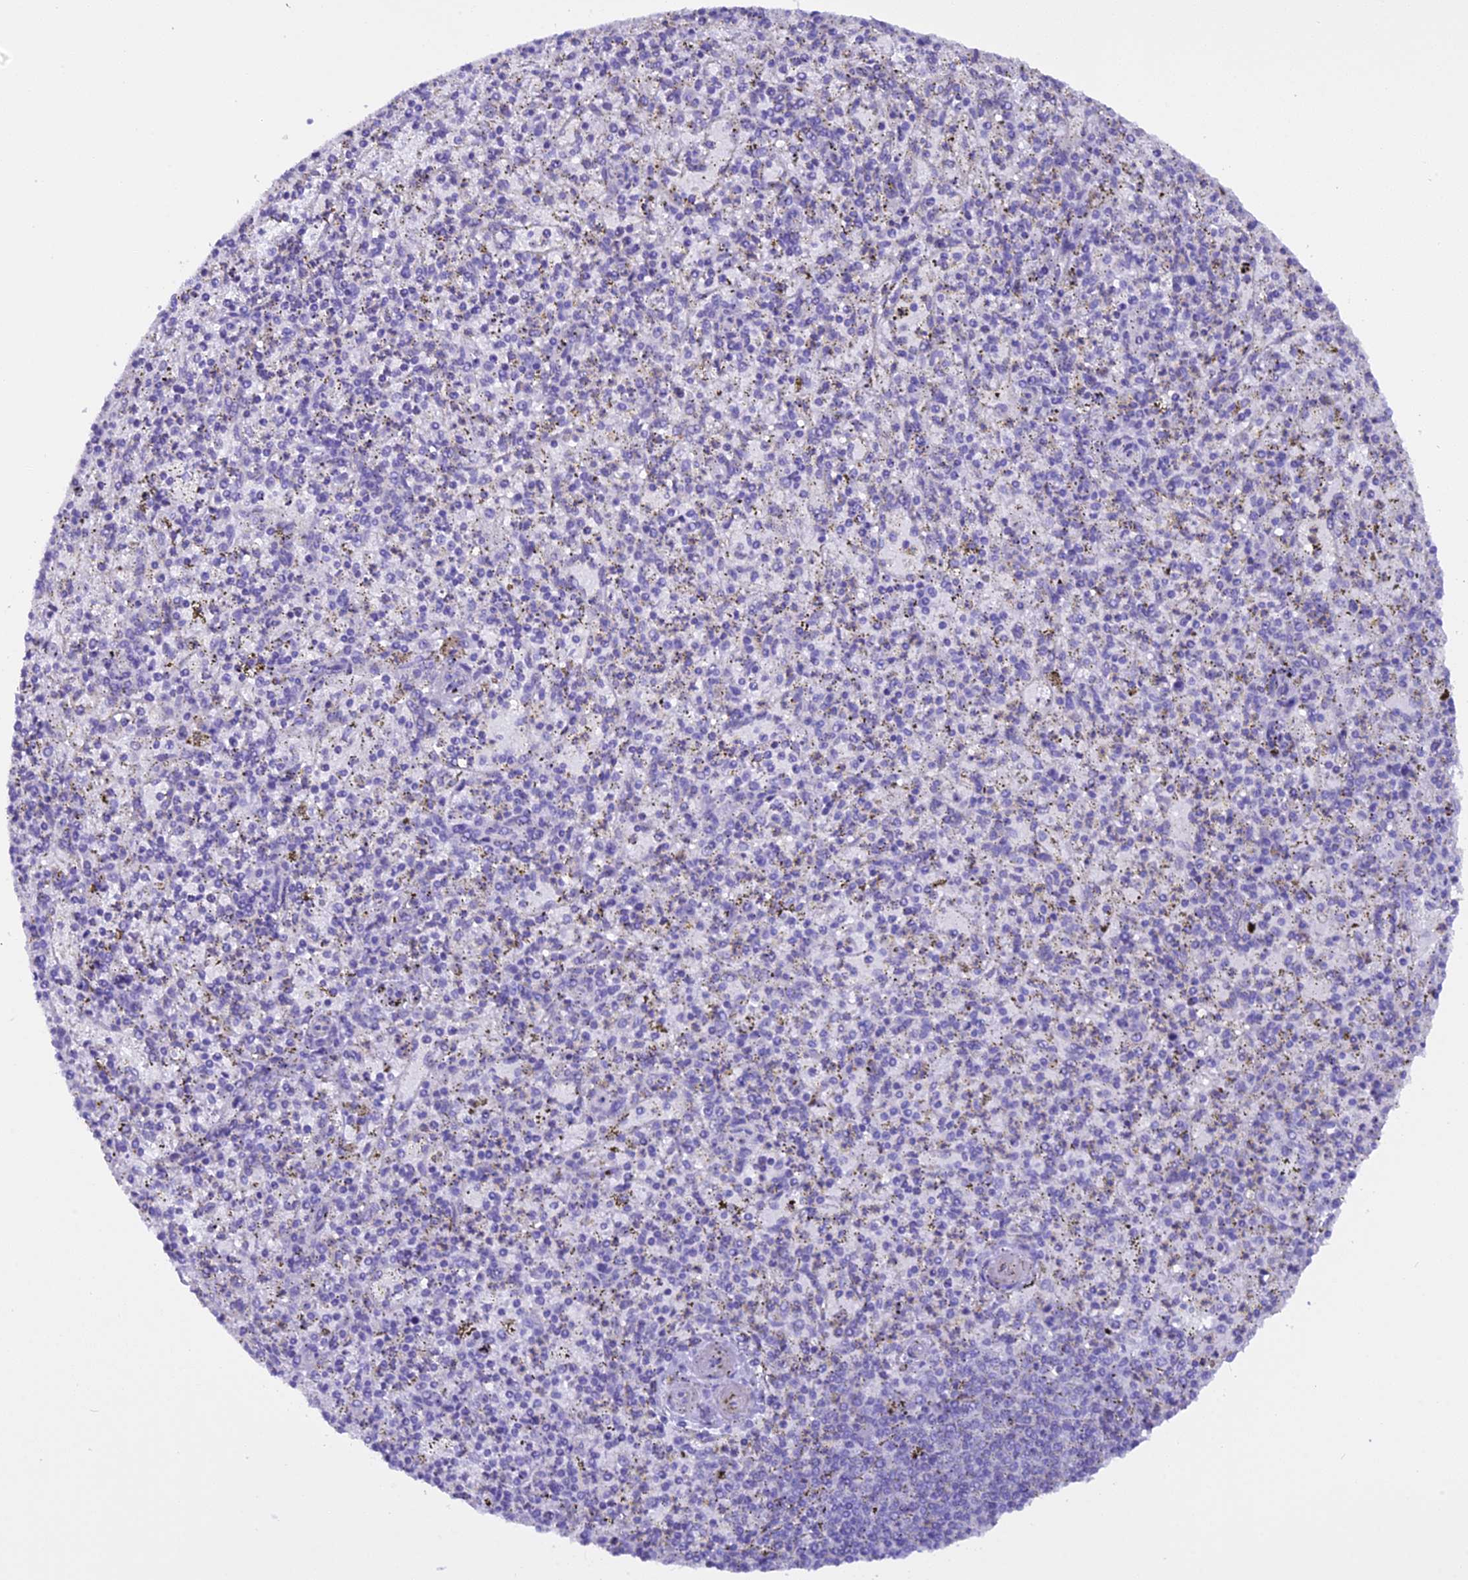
{"staining": {"intensity": "negative", "quantity": "none", "location": "none"}, "tissue": "spleen", "cell_type": "Cells in red pulp", "image_type": "normal", "snomed": [{"axis": "morphology", "description": "Normal tissue, NOS"}, {"axis": "topography", "description": "Spleen"}], "caption": "An immunohistochemistry micrograph of normal spleen is shown. There is no staining in cells in red pulp of spleen. Brightfield microscopy of IHC stained with DAB (3,3'-diaminobenzidine) (brown) and hematoxylin (blue), captured at high magnification.", "gene": "EHBP1L1", "patient": {"sex": "male", "age": 72}}